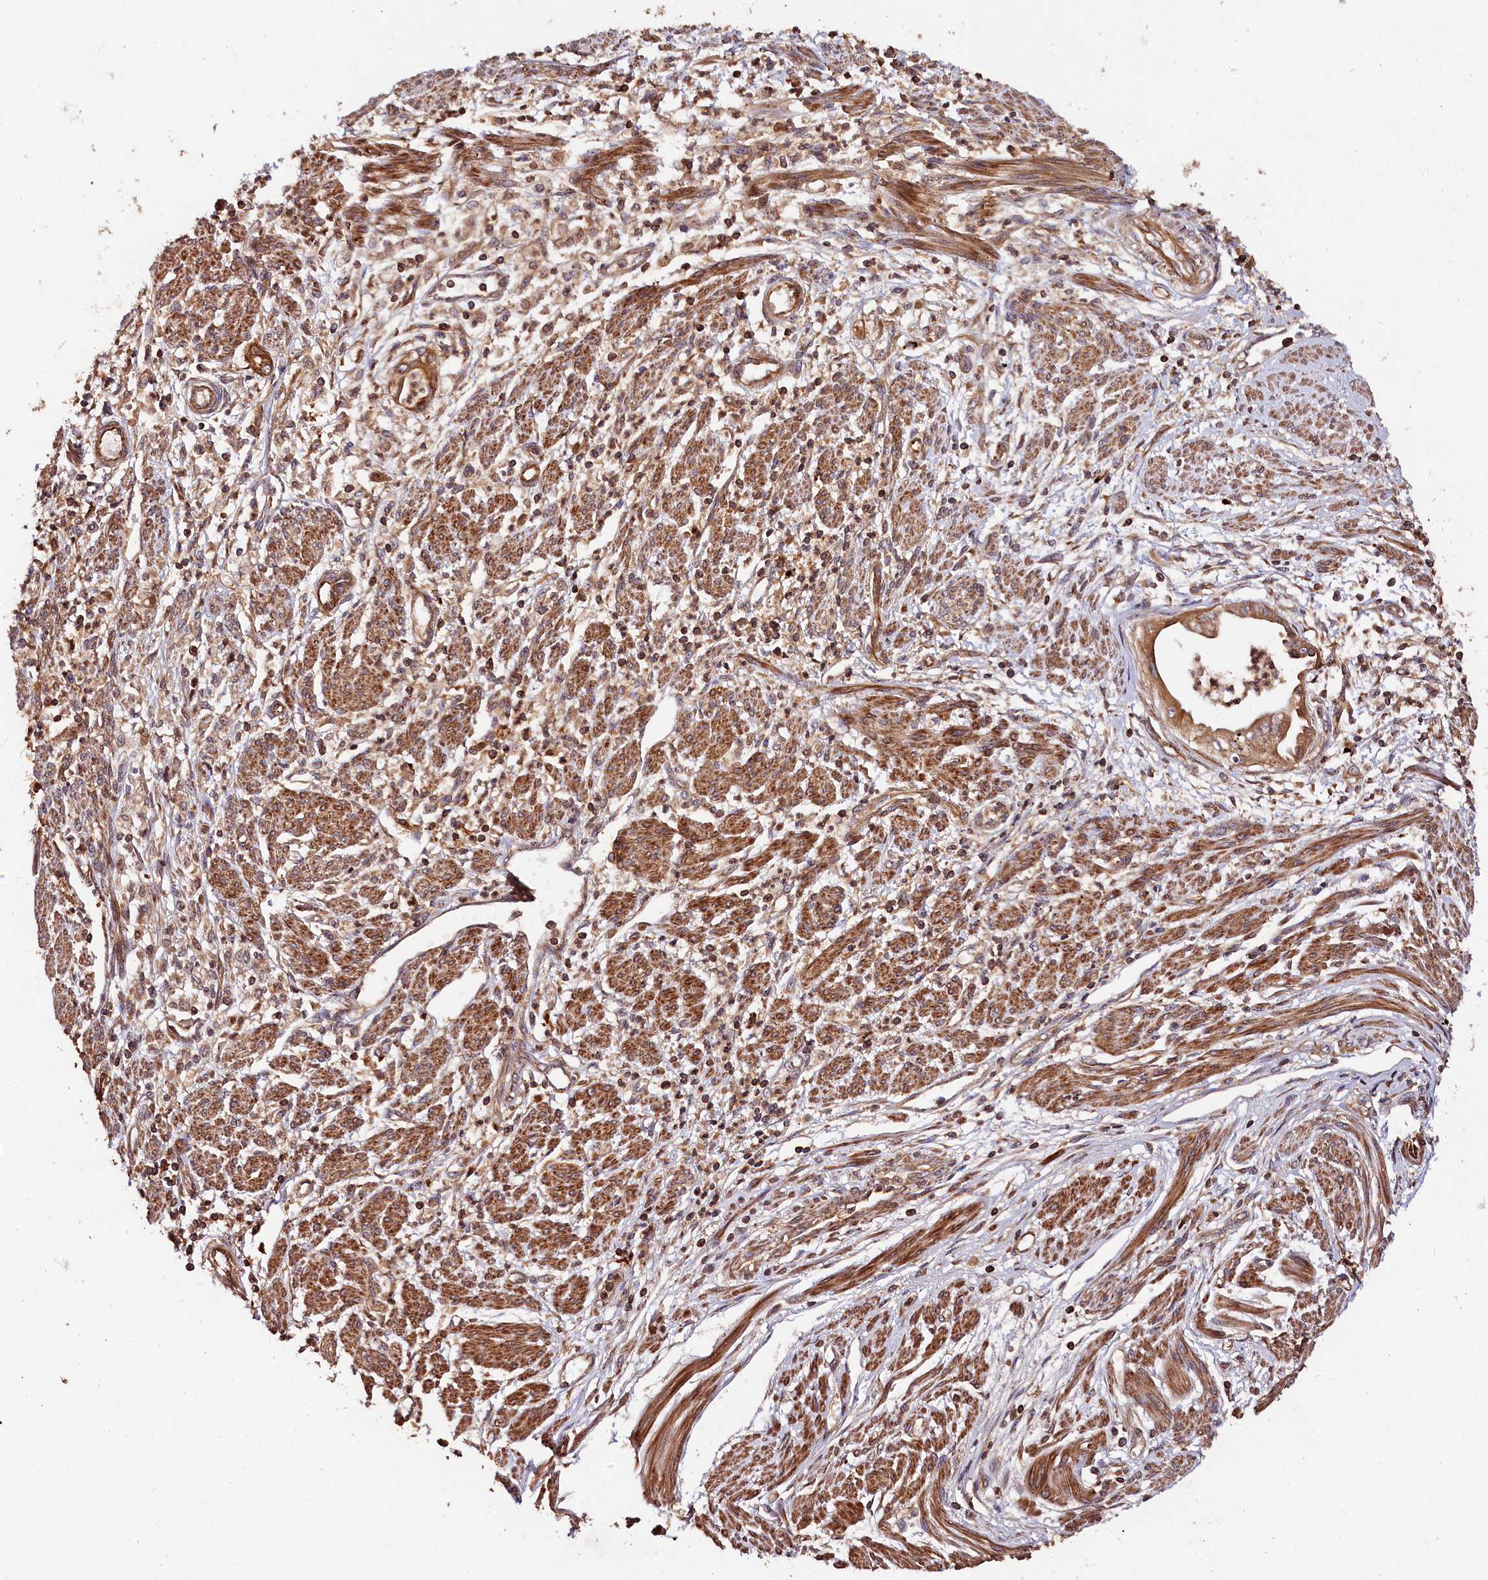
{"staining": {"intensity": "moderate", "quantity": "25%-75%", "location": "cytoplasmic/membranous"}, "tissue": "endometrial cancer", "cell_type": "Tumor cells", "image_type": "cancer", "snomed": [{"axis": "morphology", "description": "Adenocarcinoma, NOS"}, {"axis": "topography", "description": "Endometrium"}], "caption": "IHC micrograph of neoplastic tissue: adenocarcinoma (endometrial) stained using immunohistochemistry displays medium levels of moderate protein expression localized specifically in the cytoplasmic/membranous of tumor cells, appearing as a cytoplasmic/membranous brown color.", "gene": "HMOX2", "patient": {"sex": "female", "age": 73}}